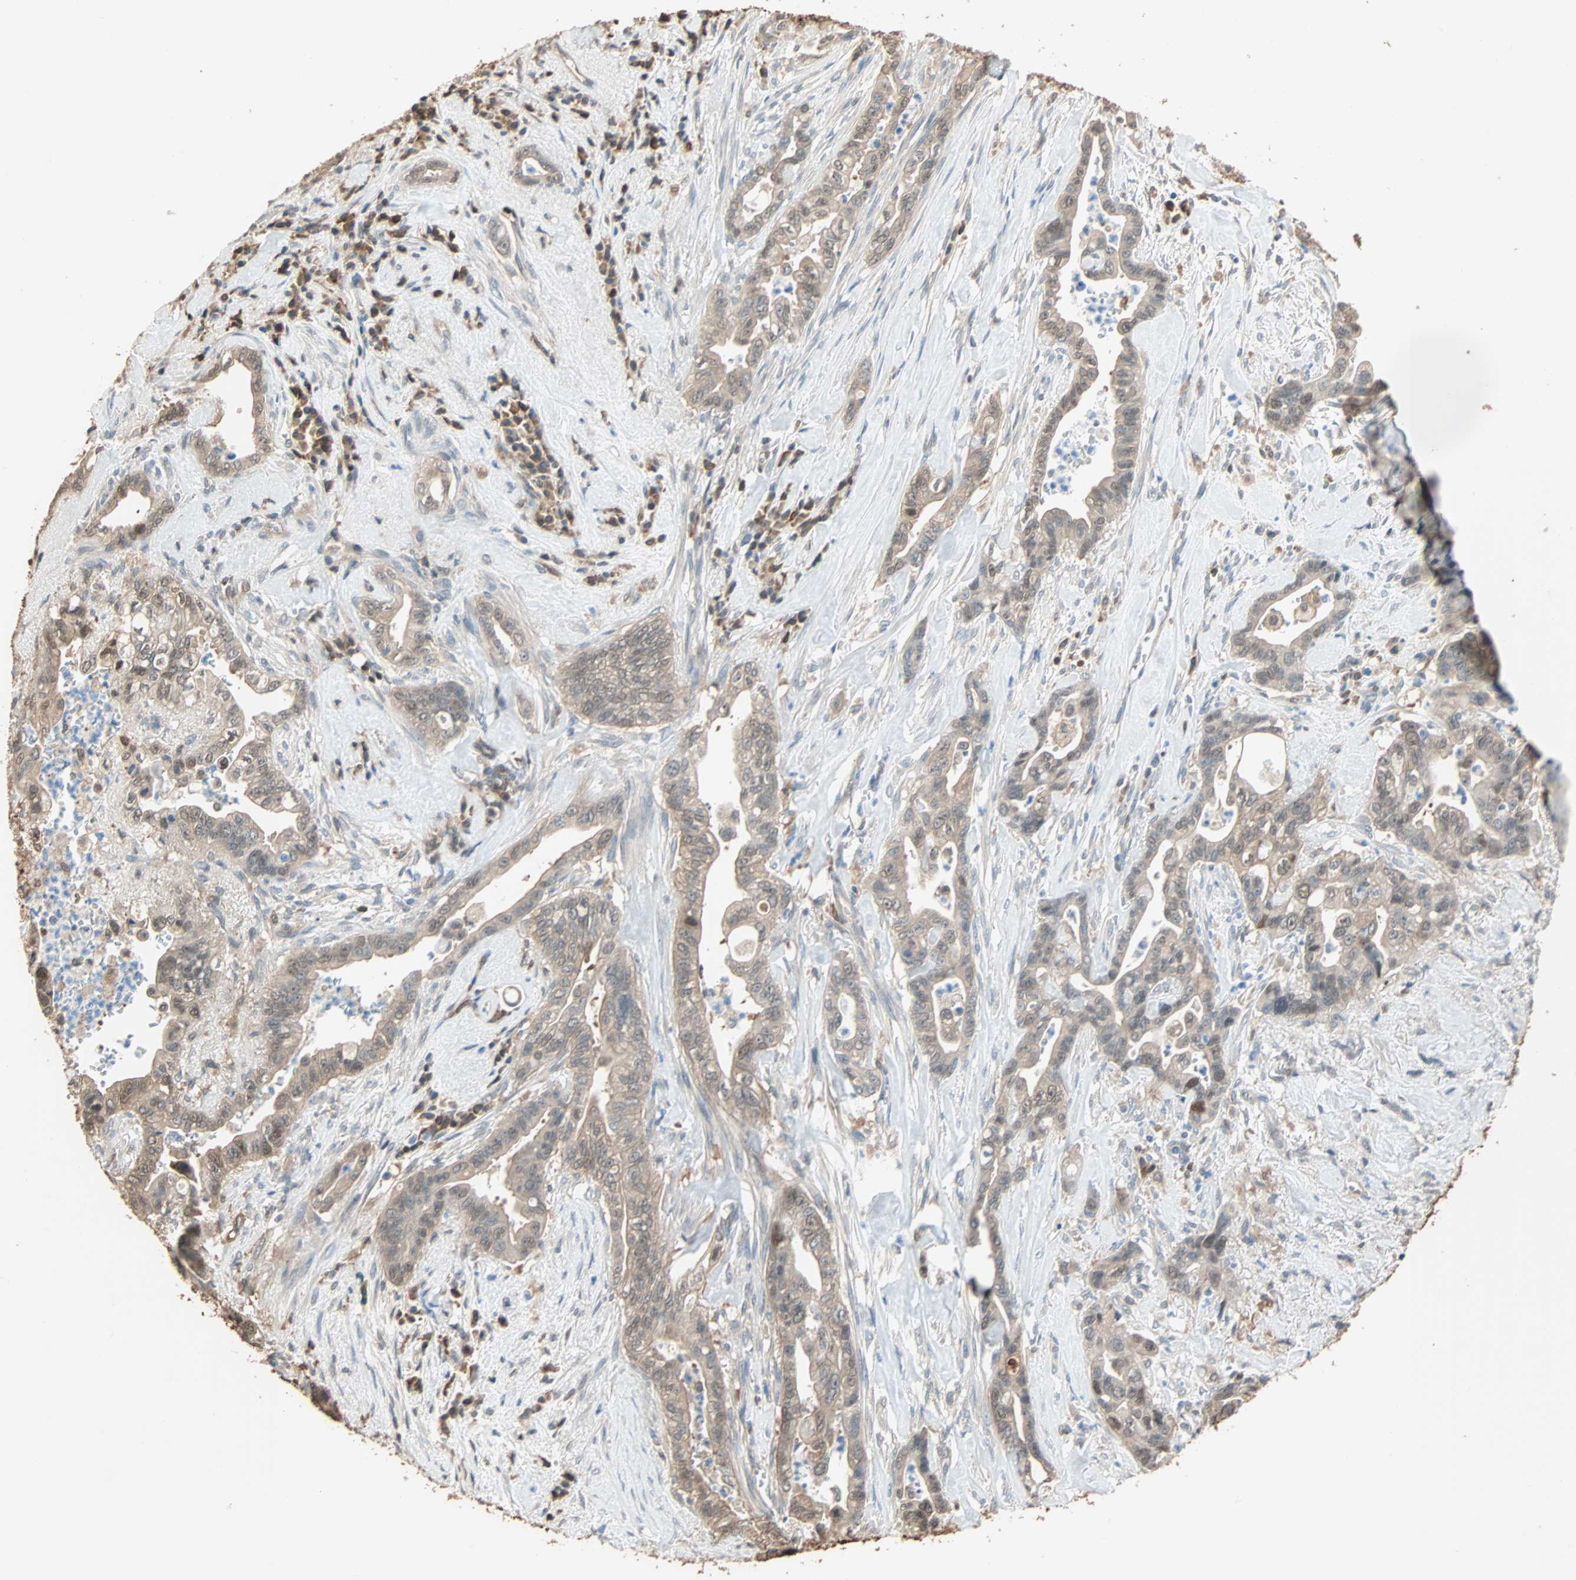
{"staining": {"intensity": "weak", "quantity": ">75%", "location": "cytoplasmic/membranous,nuclear"}, "tissue": "pancreatic cancer", "cell_type": "Tumor cells", "image_type": "cancer", "snomed": [{"axis": "morphology", "description": "Adenocarcinoma, NOS"}, {"axis": "topography", "description": "Pancreas"}], "caption": "This photomicrograph demonstrates immunohistochemistry staining of pancreatic cancer, with low weak cytoplasmic/membranous and nuclear expression in about >75% of tumor cells.", "gene": "PRDX1", "patient": {"sex": "male", "age": 70}}